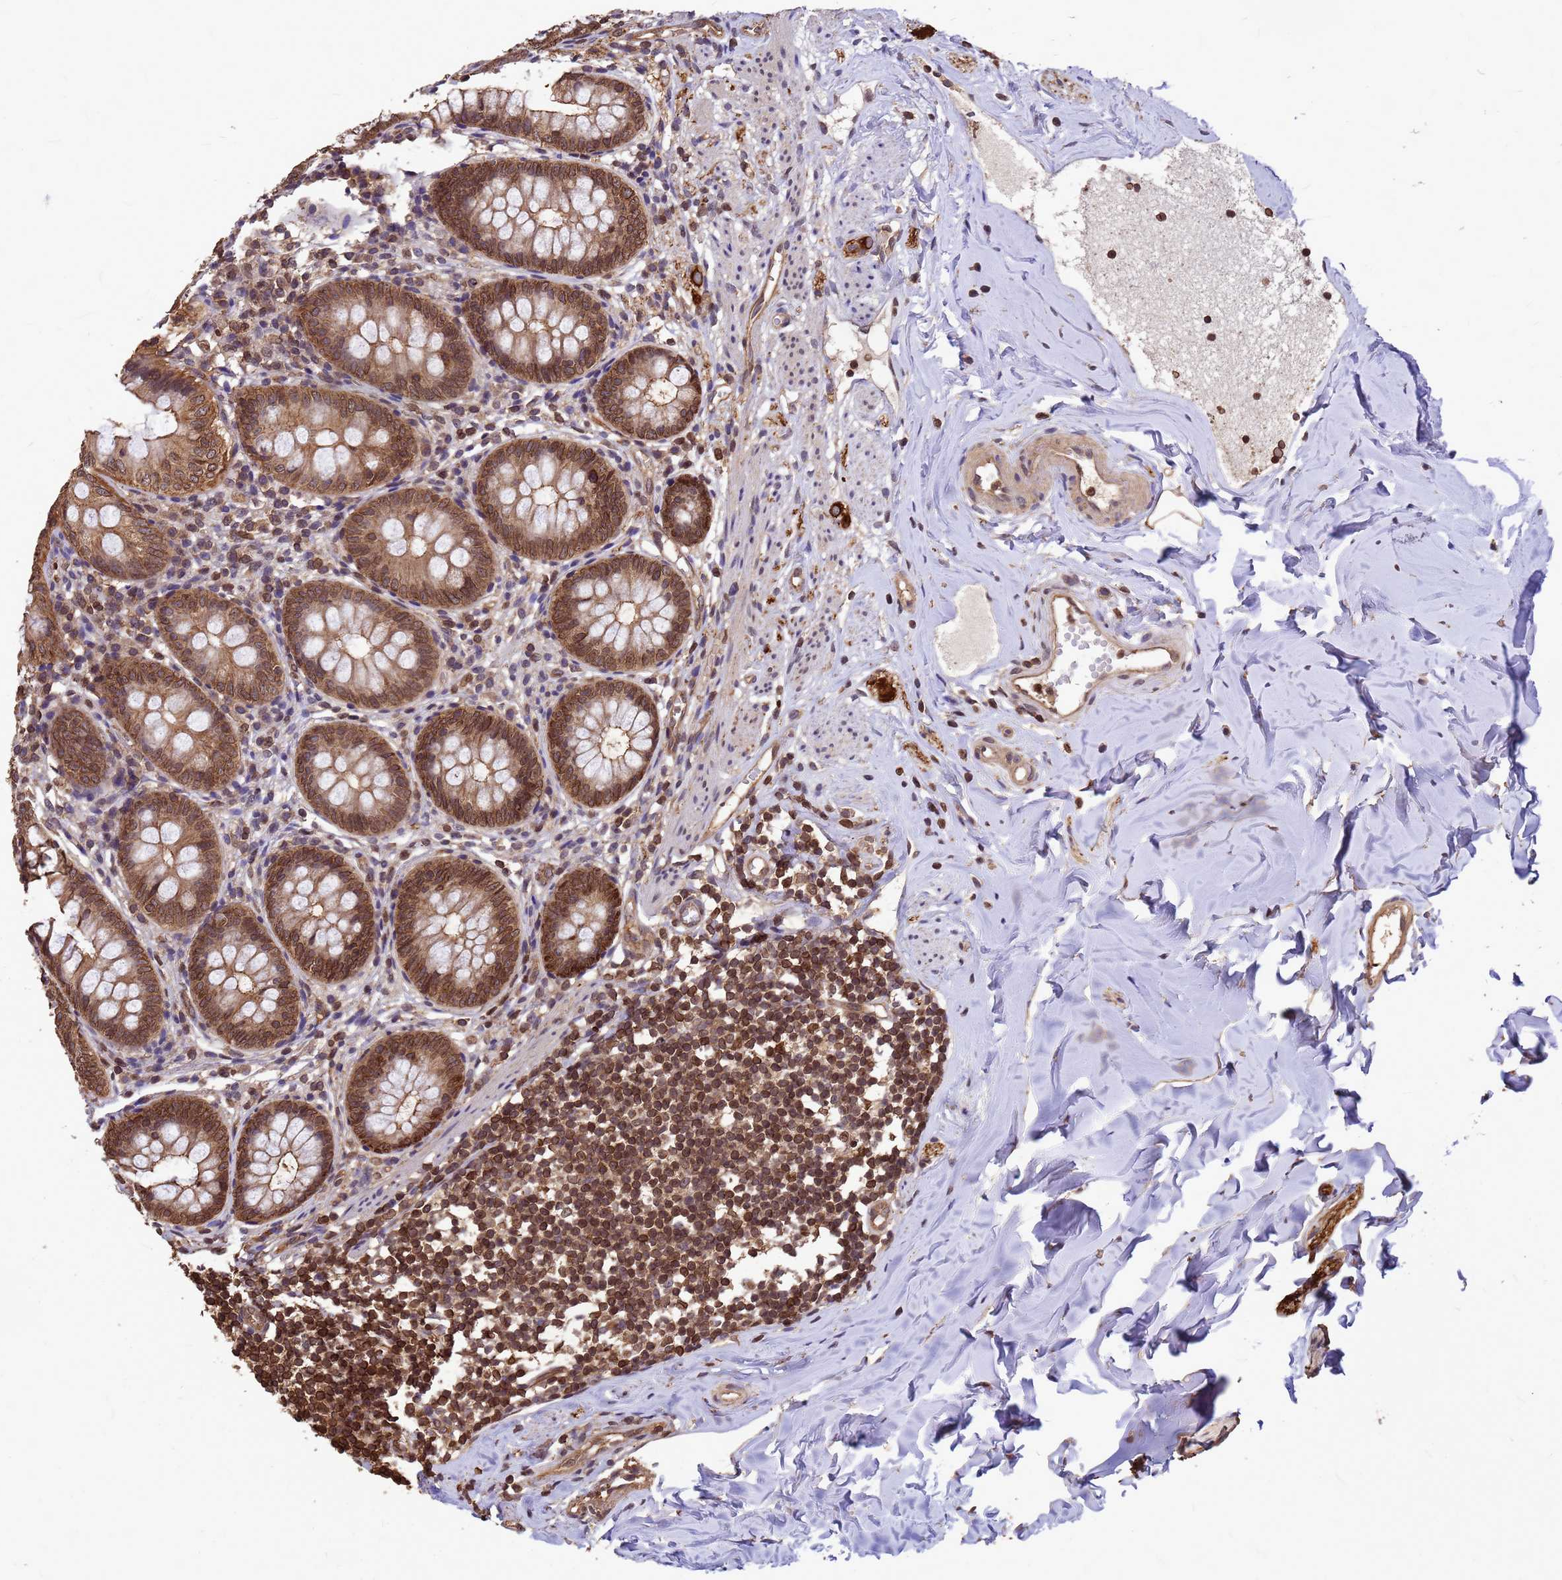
{"staining": {"intensity": "moderate", "quantity": ">75%", "location": "cytoplasmic/membranous,nuclear"}, "tissue": "appendix", "cell_type": "Glandular cells", "image_type": "normal", "snomed": [{"axis": "morphology", "description": "Normal tissue, NOS"}, {"axis": "topography", "description": "Appendix"}], "caption": "This is an image of immunohistochemistry (IHC) staining of unremarkable appendix, which shows moderate expression in the cytoplasmic/membranous,nuclear of glandular cells.", "gene": "C1orf35", "patient": {"sex": "female", "age": 51}}